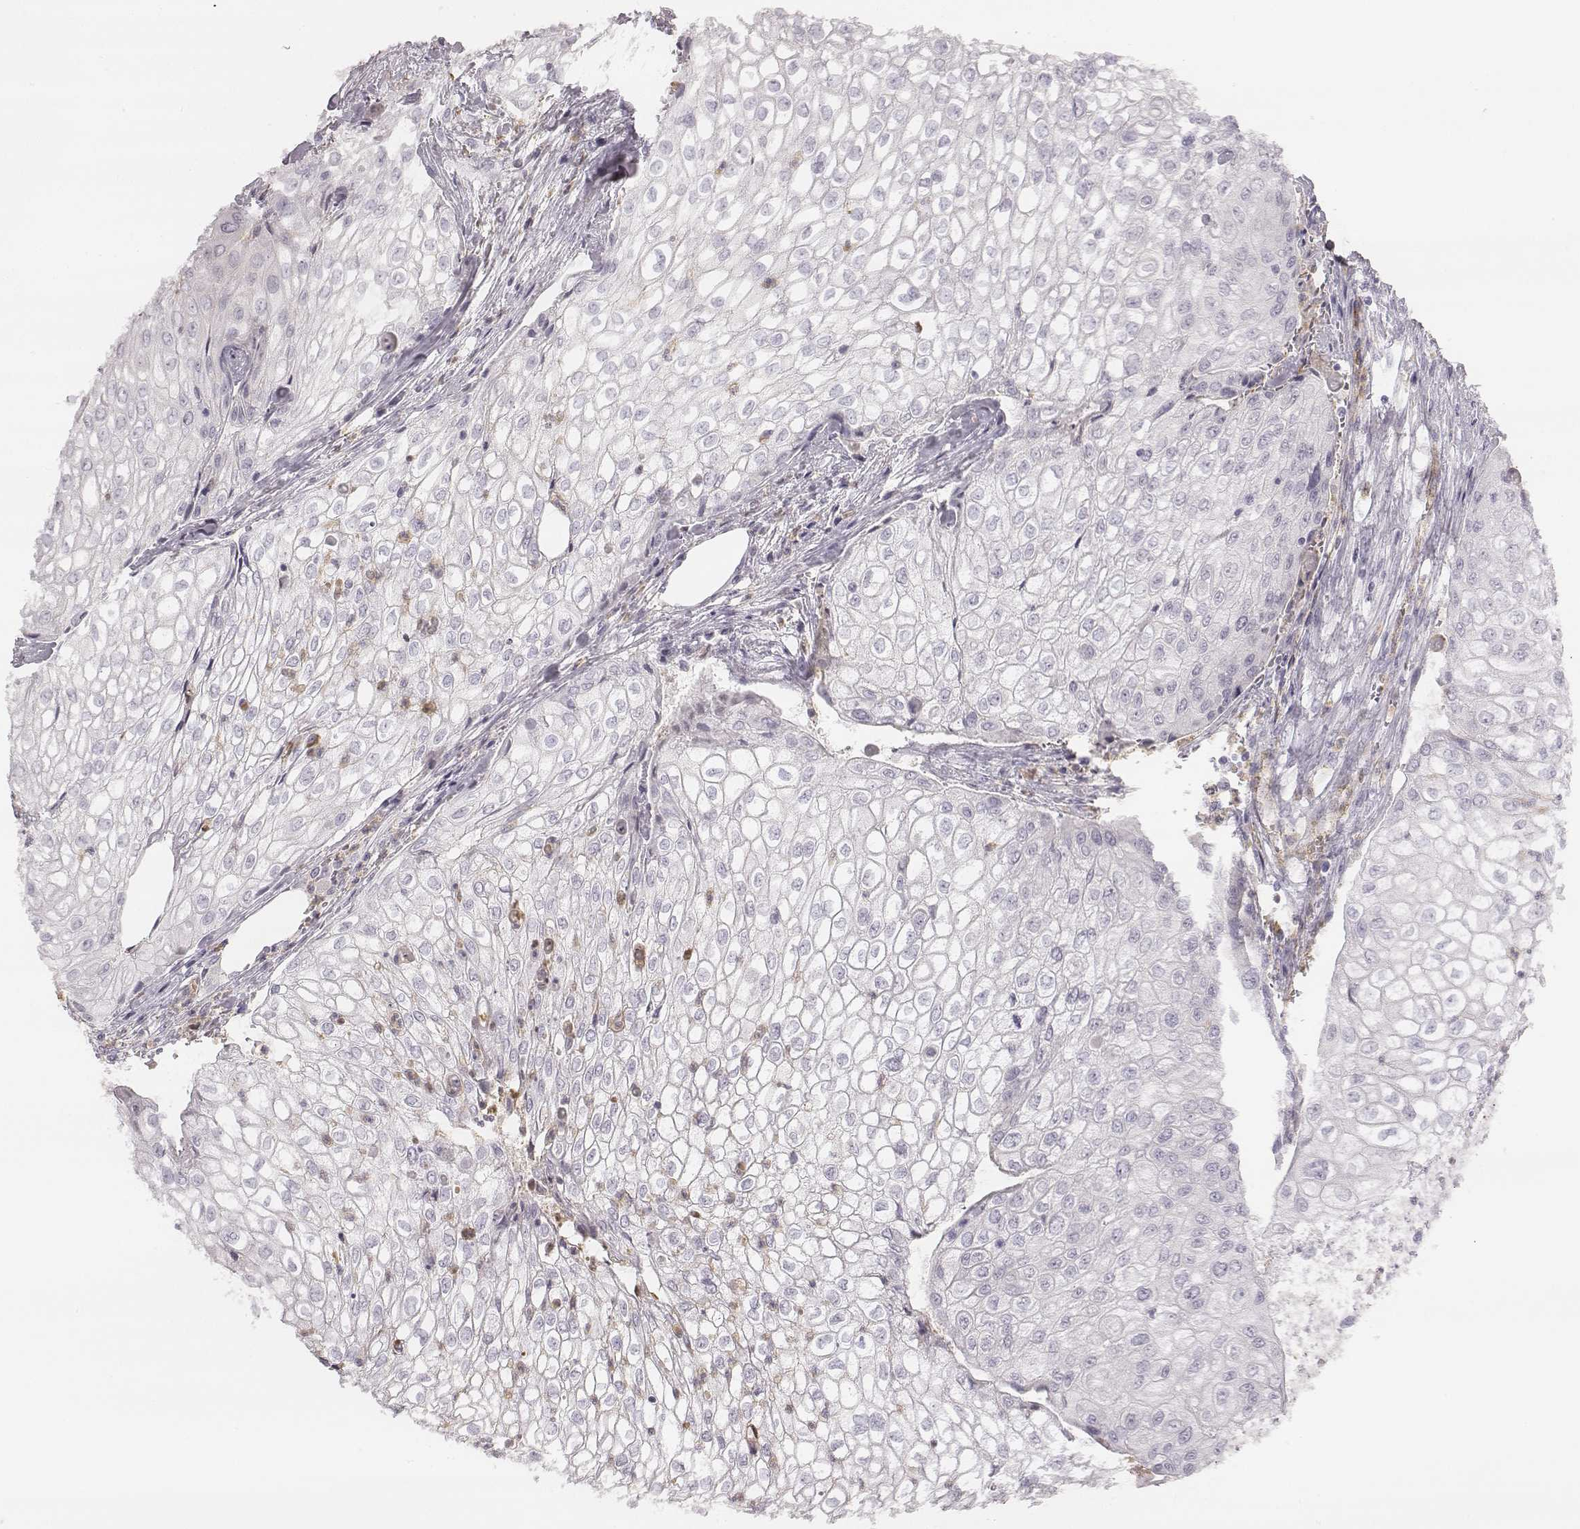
{"staining": {"intensity": "negative", "quantity": "none", "location": "none"}, "tissue": "urothelial cancer", "cell_type": "Tumor cells", "image_type": "cancer", "snomed": [{"axis": "morphology", "description": "Urothelial carcinoma, High grade"}, {"axis": "topography", "description": "Urinary bladder"}], "caption": "Human urothelial cancer stained for a protein using immunohistochemistry reveals no staining in tumor cells.", "gene": "KCNJ12", "patient": {"sex": "male", "age": 62}}